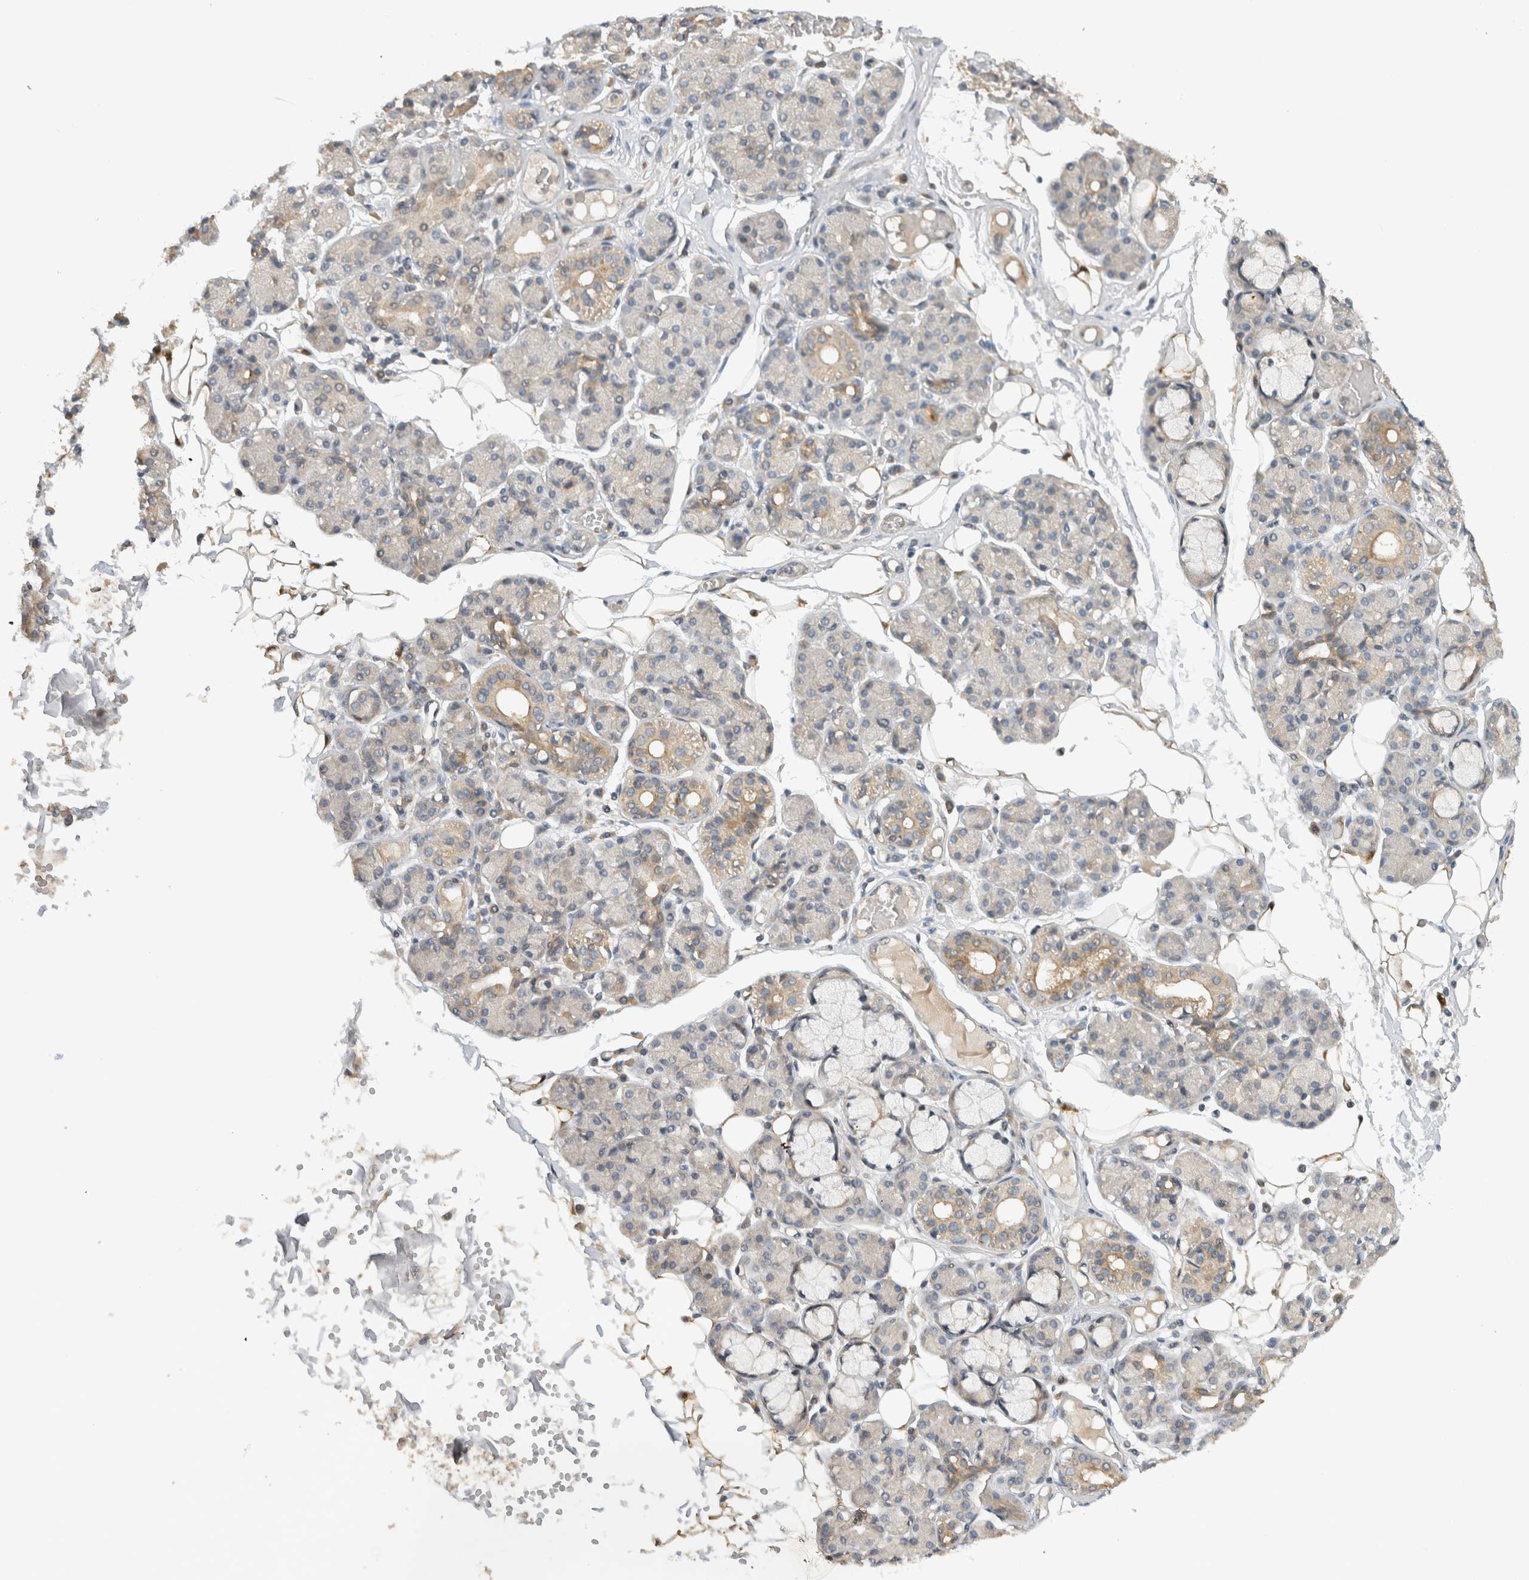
{"staining": {"intensity": "weak", "quantity": "<25%", "location": "cytoplasmic/membranous"}, "tissue": "salivary gland", "cell_type": "Glandular cells", "image_type": "normal", "snomed": [{"axis": "morphology", "description": "Normal tissue, NOS"}, {"axis": "topography", "description": "Salivary gland"}], "caption": "An image of human salivary gland is negative for staining in glandular cells. (Immunohistochemistry (ihc), brightfield microscopy, high magnification).", "gene": "ERCC6L2", "patient": {"sex": "male", "age": 63}}